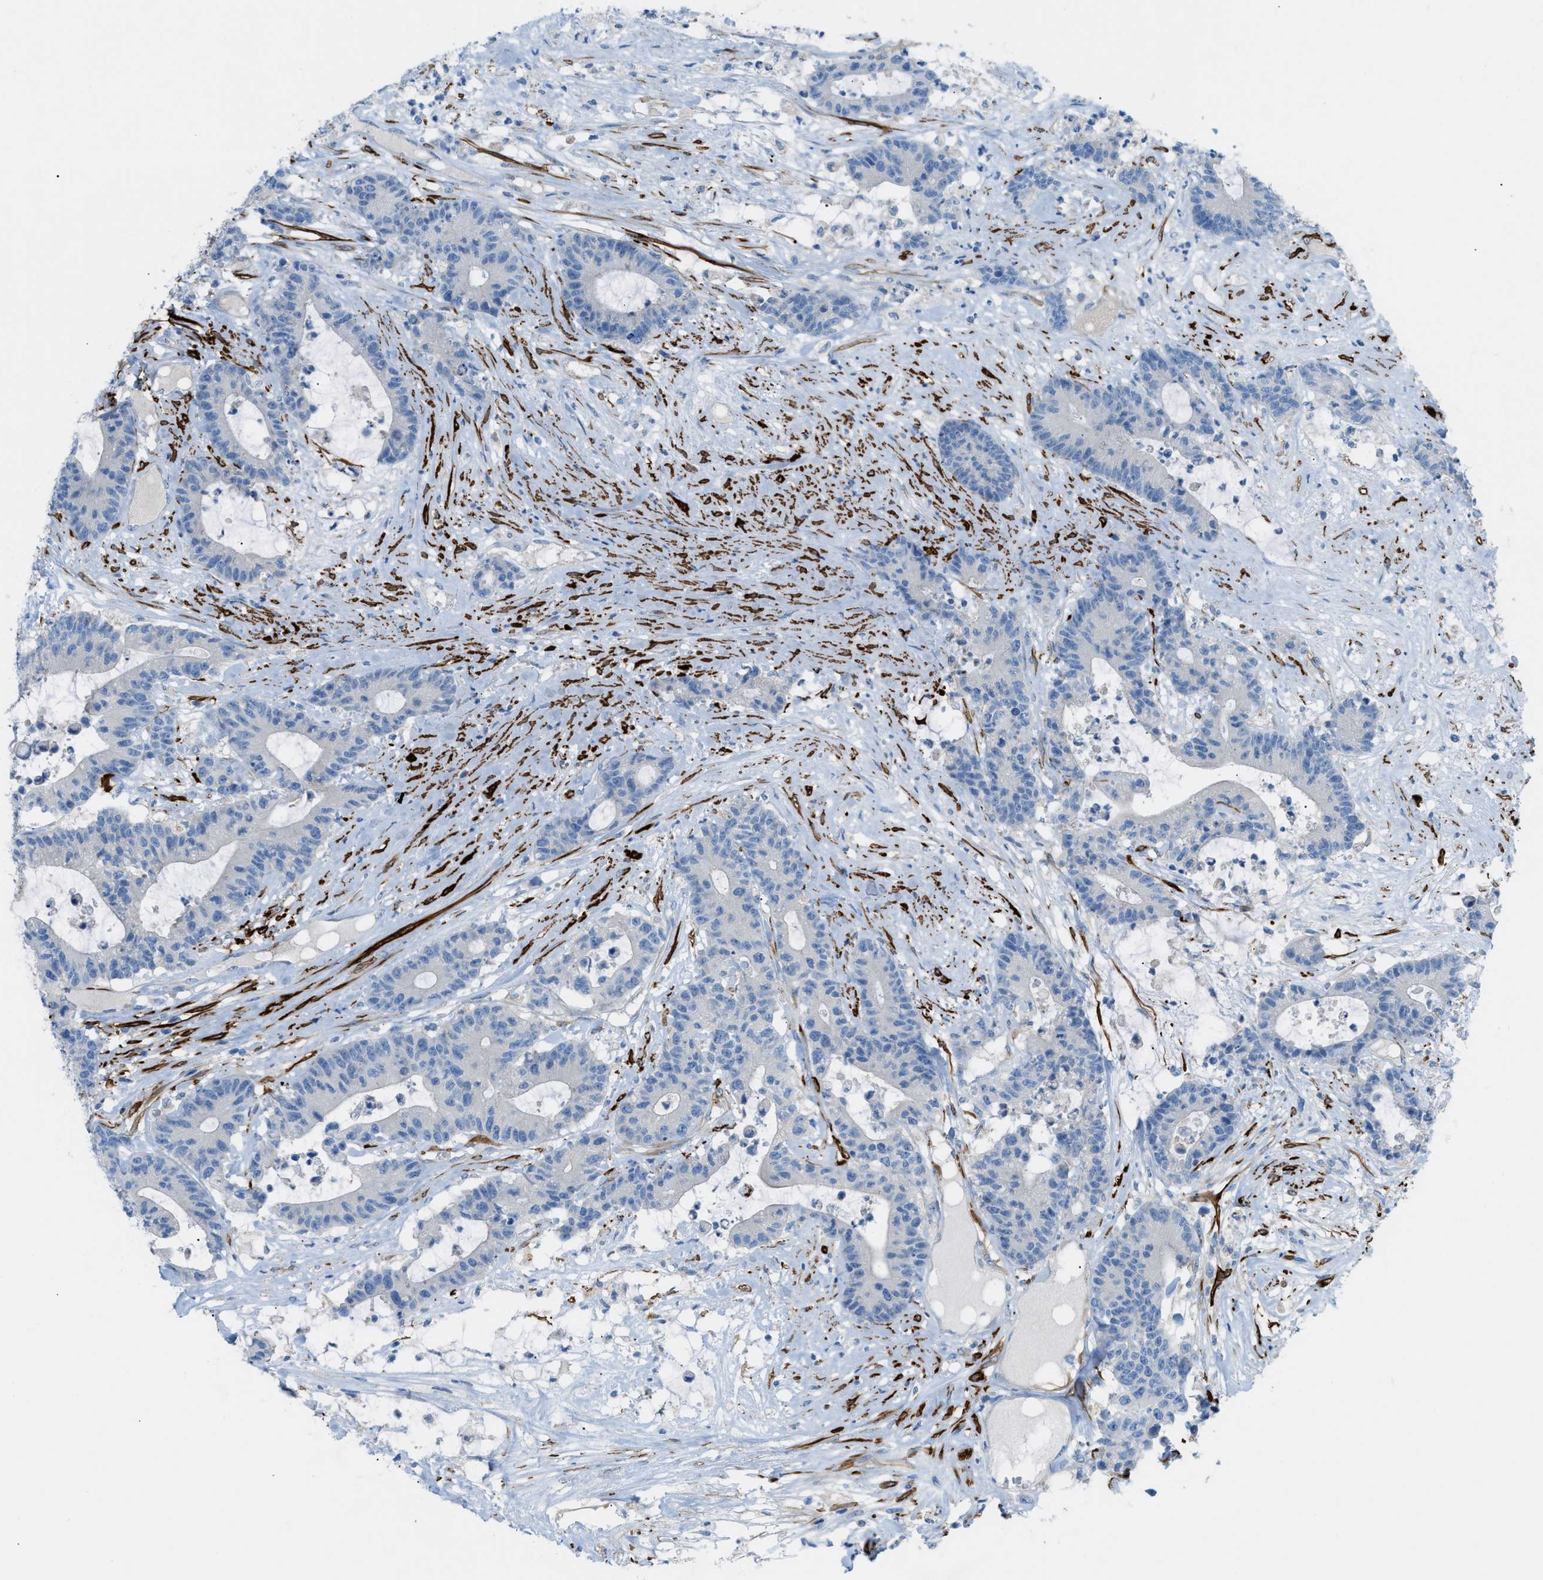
{"staining": {"intensity": "negative", "quantity": "none", "location": "none"}, "tissue": "colorectal cancer", "cell_type": "Tumor cells", "image_type": "cancer", "snomed": [{"axis": "morphology", "description": "Adenocarcinoma, NOS"}, {"axis": "topography", "description": "Colon"}], "caption": "Immunohistochemistry (IHC) photomicrograph of neoplastic tissue: adenocarcinoma (colorectal) stained with DAB (3,3'-diaminobenzidine) exhibits no significant protein staining in tumor cells. (DAB (3,3'-diaminobenzidine) immunohistochemistry (IHC), high magnification).", "gene": "MYH11", "patient": {"sex": "female", "age": 84}}